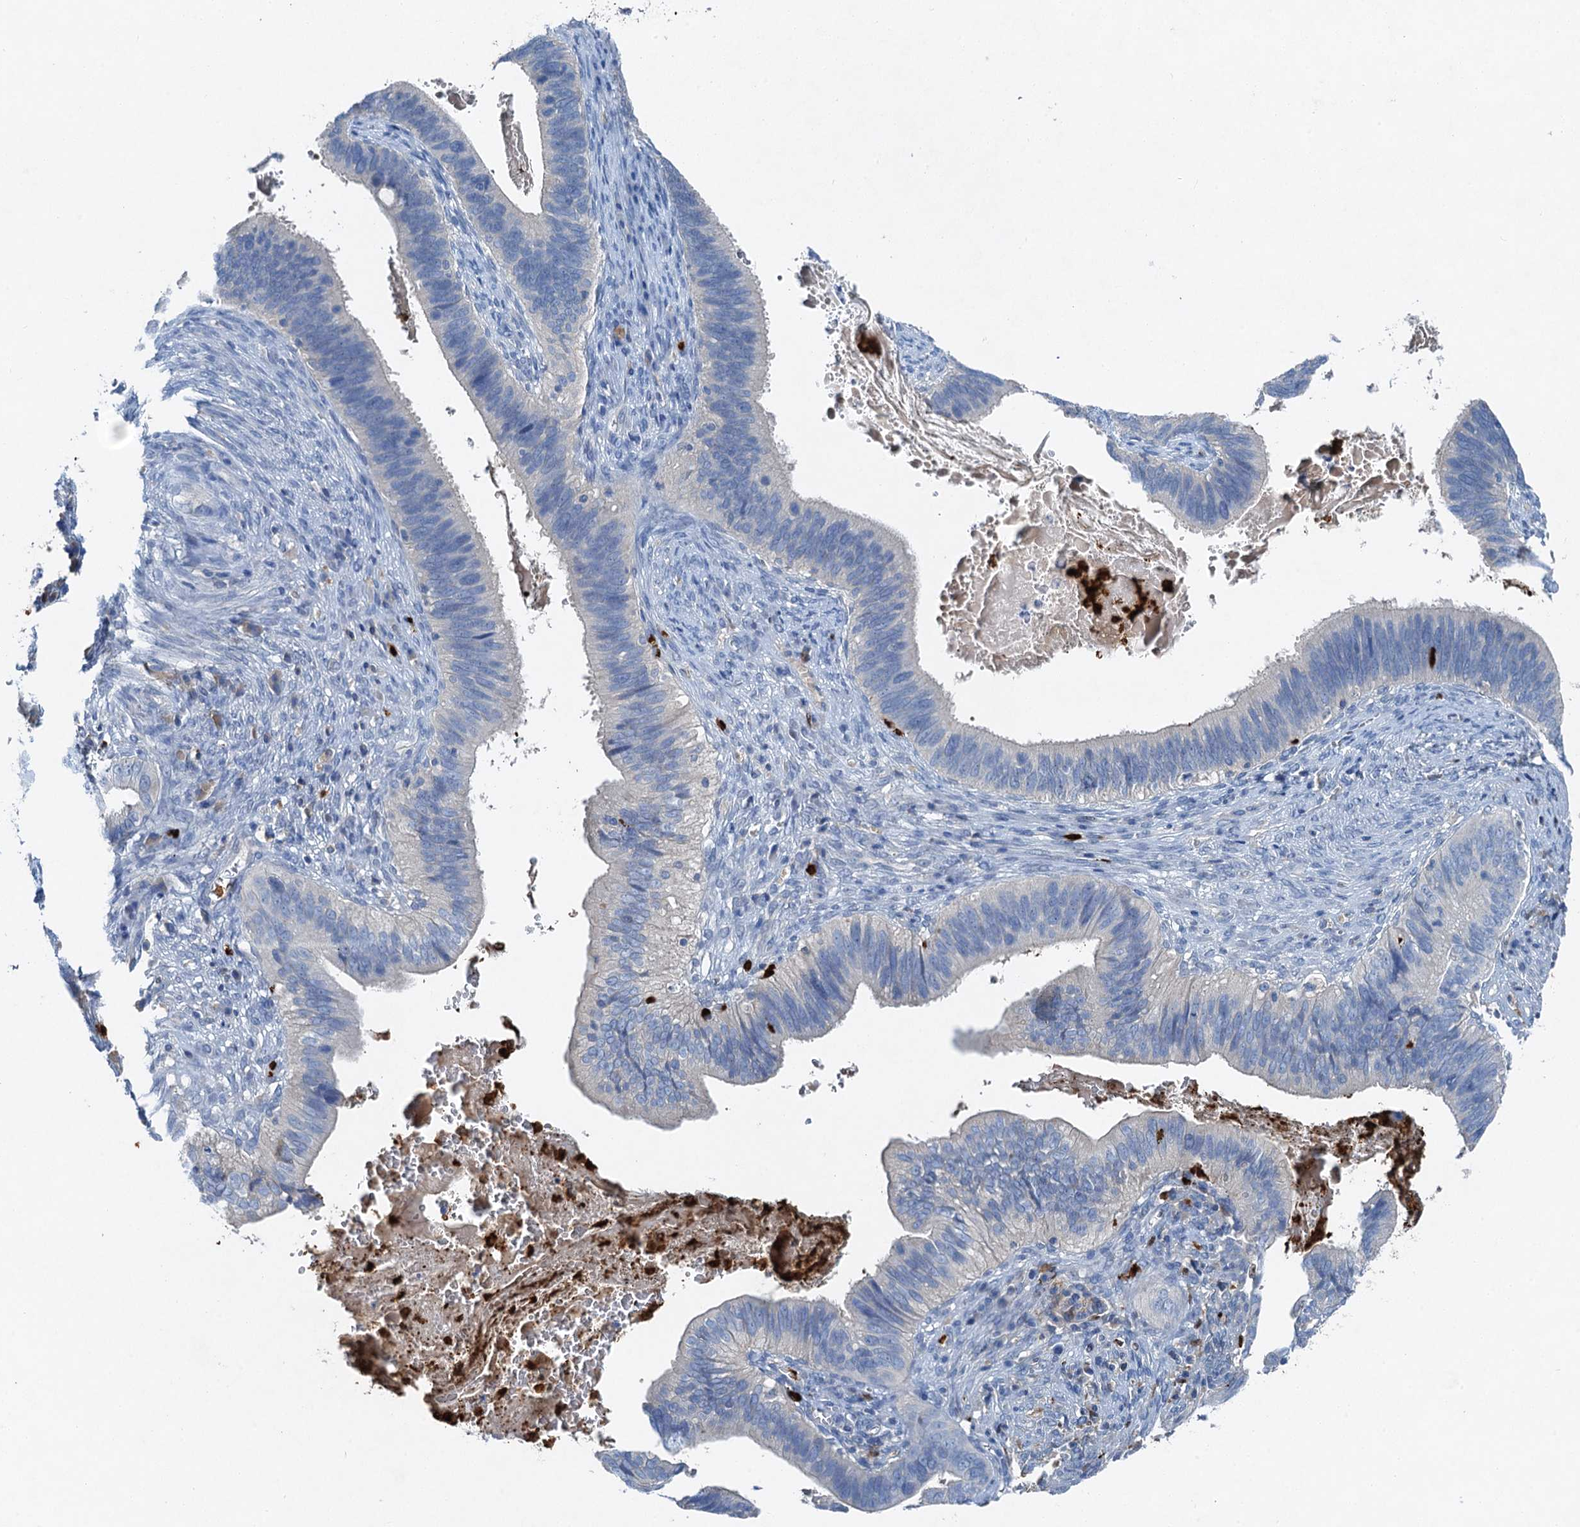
{"staining": {"intensity": "negative", "quantity": "none", "location": "none"}, "tissue": "cervical cancer", "cell_type": "Tumor cells", "image_type": "cancer", "snomed": [{"axis": "morphology", "description": "Adenocarcinoma, NOS"}, {"axis": "topography", "description": "Cervix"}], "caption": "Immunohistochemical staining of cervical cancer exhibits no significant positivity in tumor cells.", "gene": "OTOA", "patient": {"sex": "female", "age": 42}}